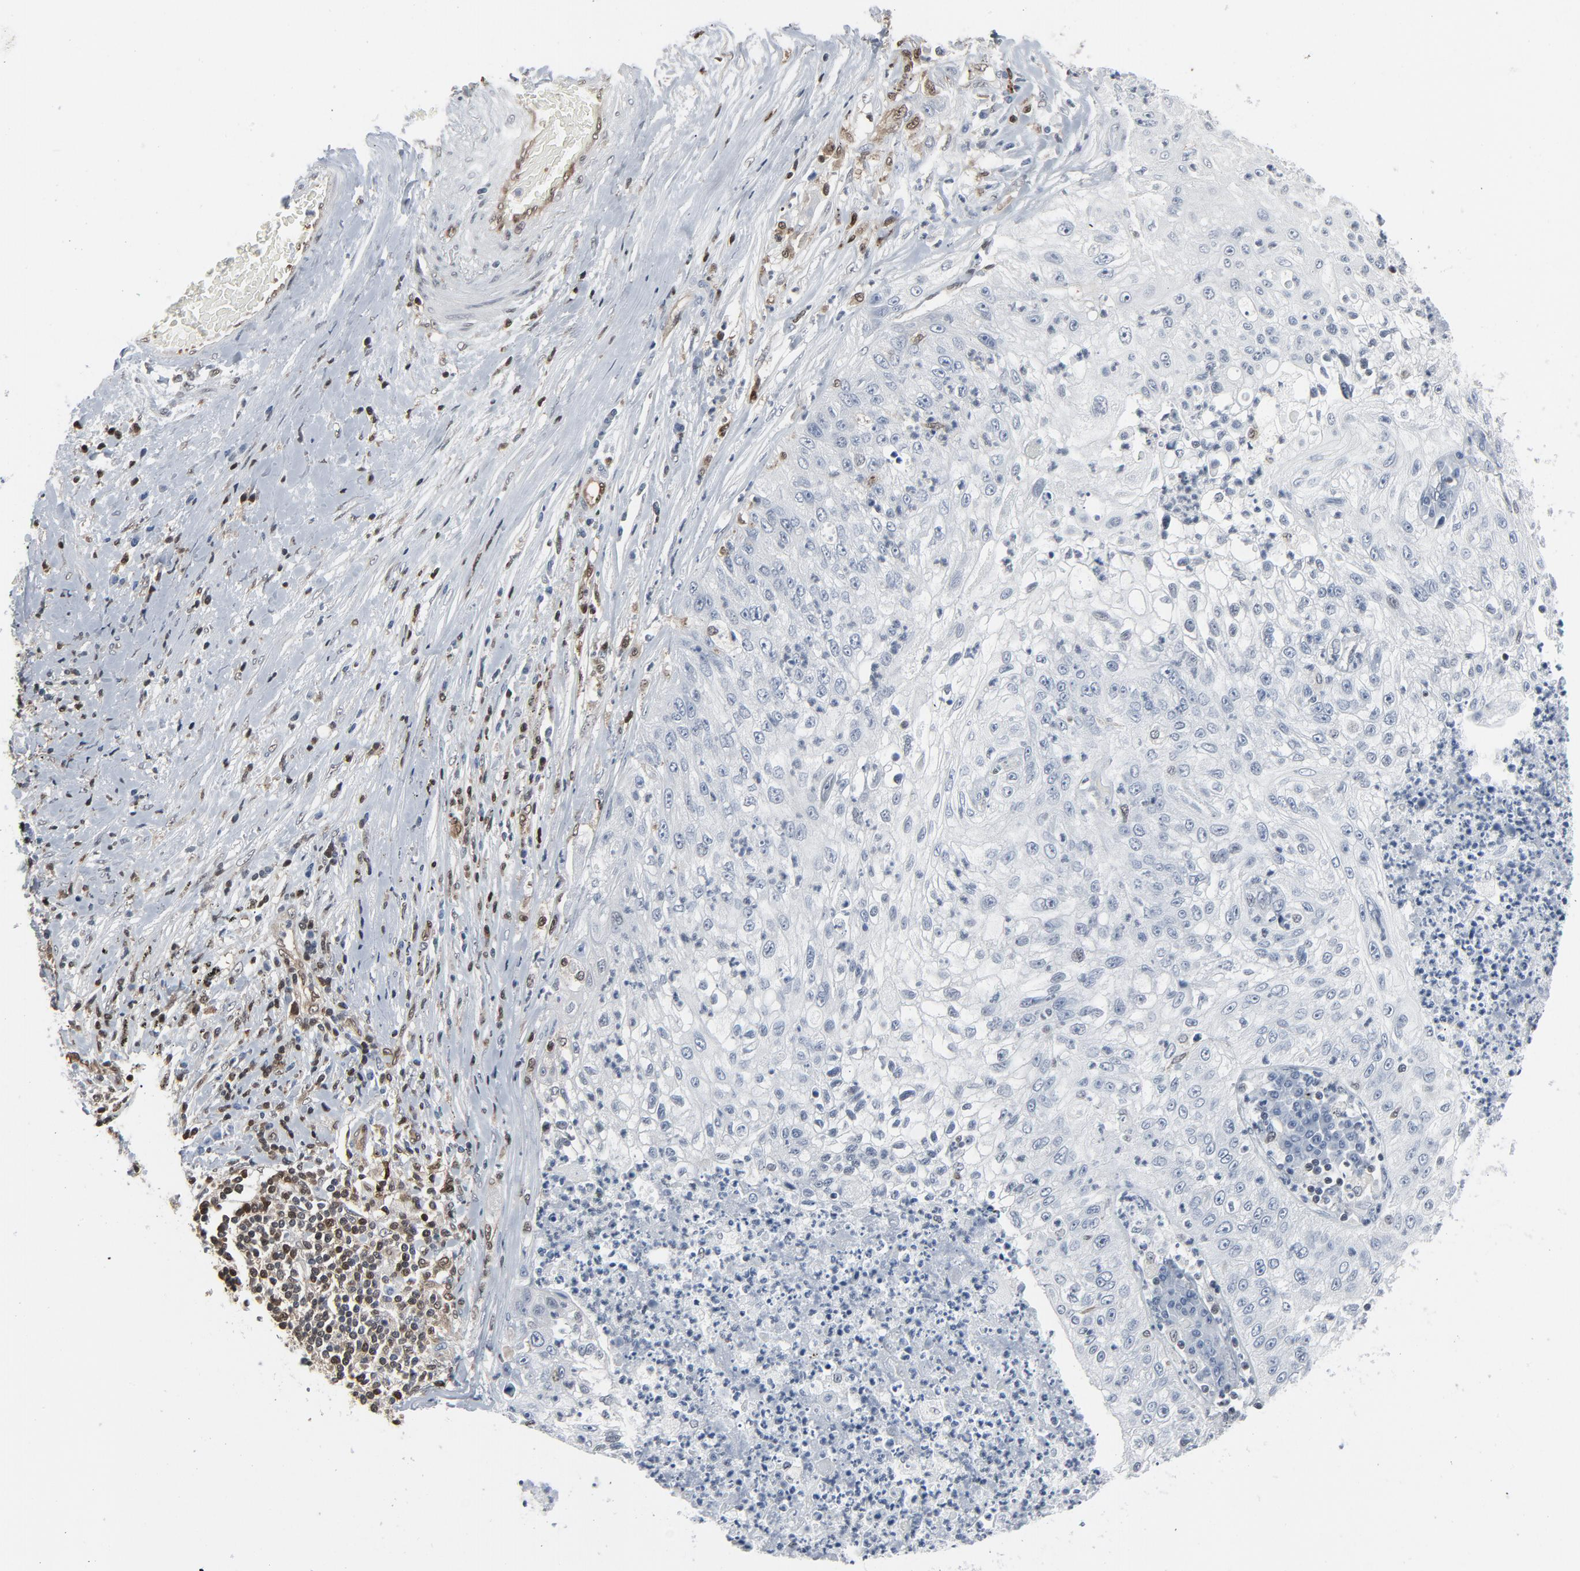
{"staining": {"intensity": "negative", "quantity": "none", "location": "none"}, "tissue": "lung cancer", "cell_type": "Tumor cells", "image_type": "cancer", "snomed": [{"axis": "morphology", "description": "Inflammation, NOS"}, {"axis": "morphology", "description": "Squamous cell carcinoma, NOS"}, {"axis": "topography", "description": "Lymph node"}, {"axis": "topography", "description": "Soft tissue"}, {"axis": "topography", "description": "Lung"}], "caption": "High power microscopy photomicrograph of an immunohistochemistry (IHC) photomicrograph of lung cancer, revealing no significant expression in tumor cells.", "gene": "STAT5A", "patient": {"sex": "male", "age": 66}}